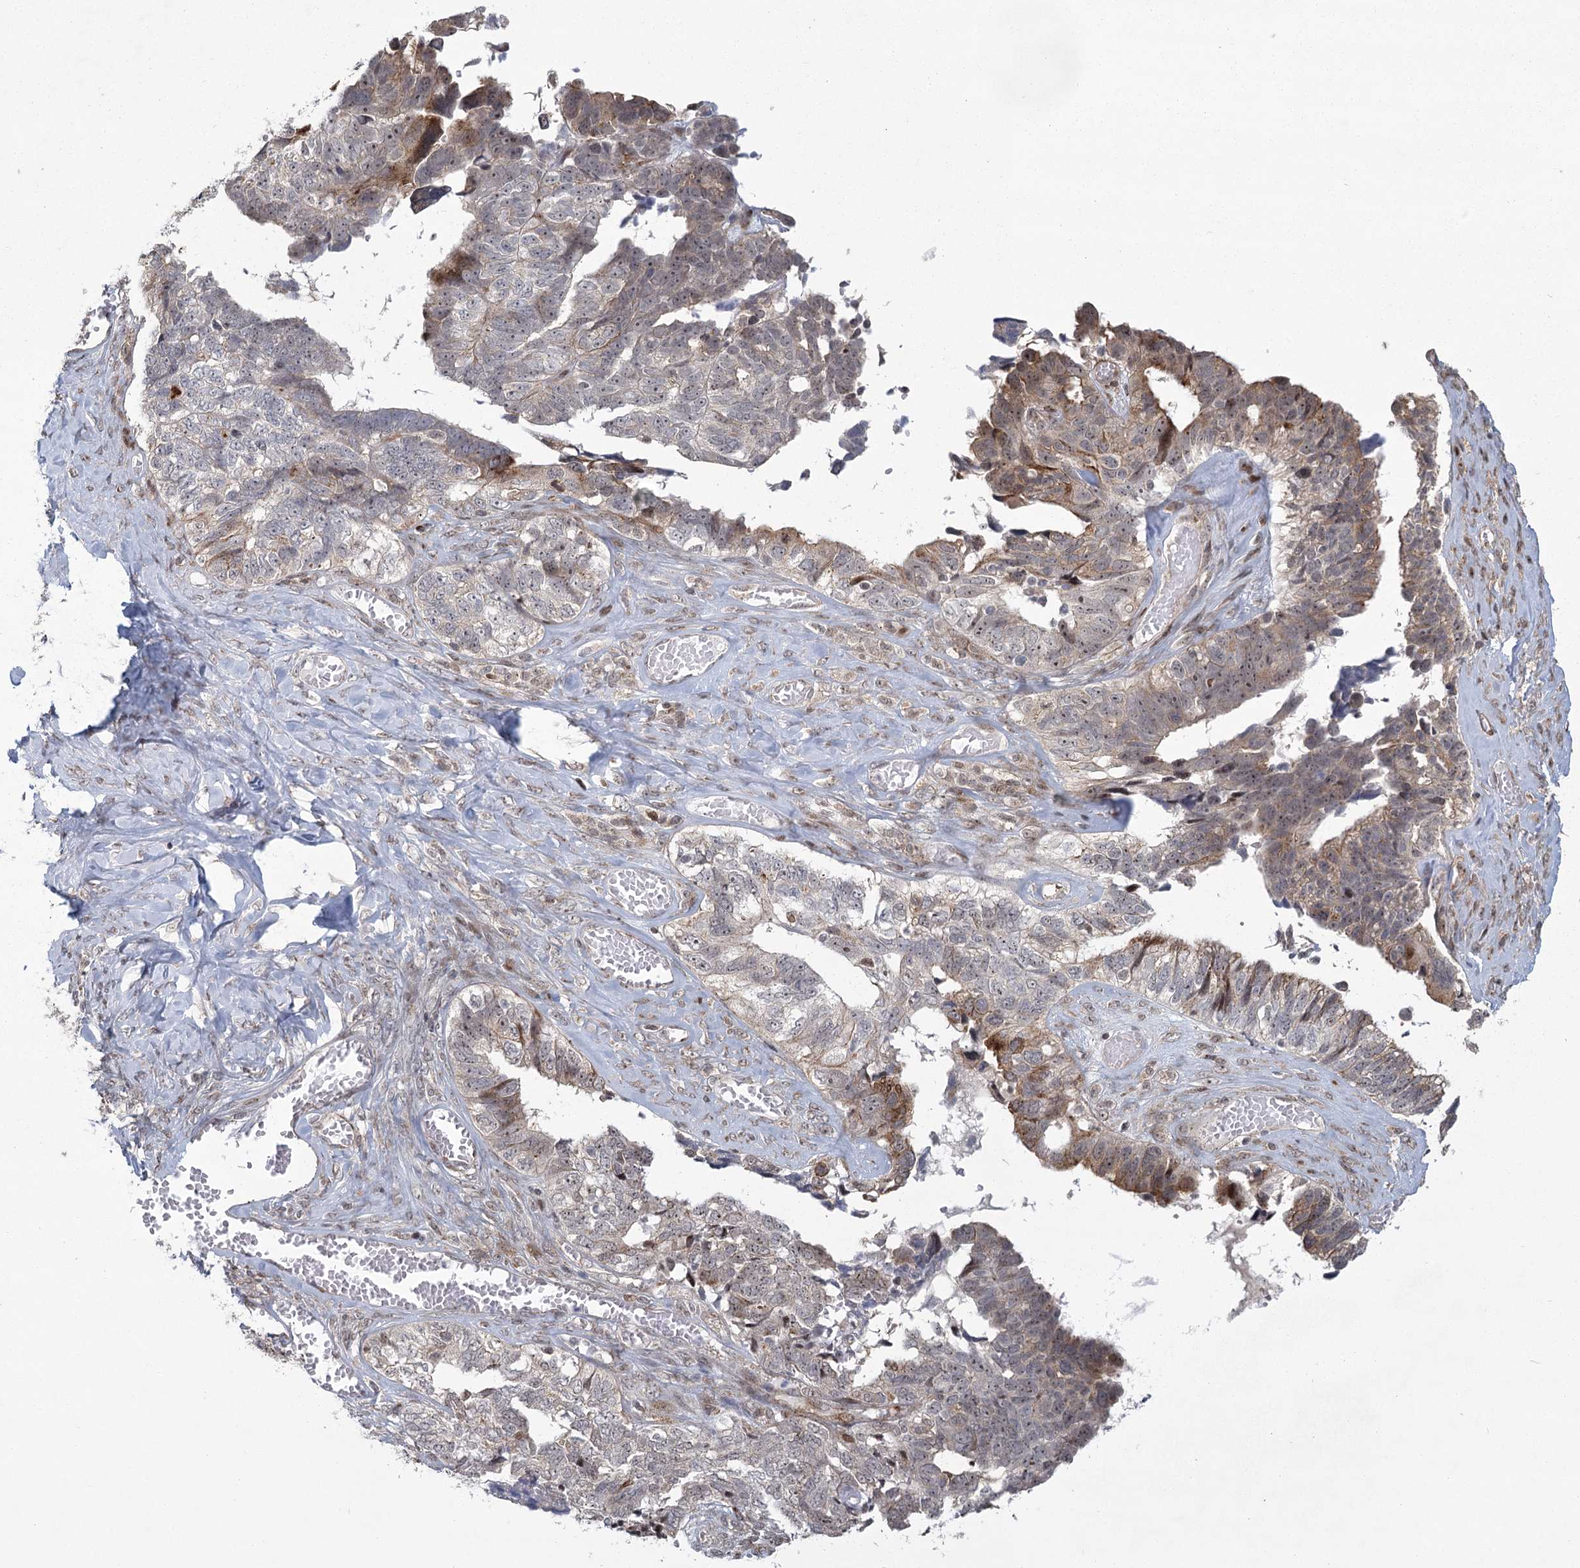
{"staining": {"intensity": "weak", "quantity": "25%-75%", "location": "cytoplasmic/membranous,nuclear"}, "tissue": "ovarian cancer", "cell_type": "Tumor cells", "image_type": "cancer", "snomed": [{"axis": "morphology", "description": "Cystadenocarcinoma, serous, NOS"}, {"axis": "topography", "description": "Ovary"}], "caption": "This is a micrograph of immunohistochemistry staining of ovarian serous cystadenocarcinoma, which shows weak expression in the cytoplasmic/membranous and nuclear of tumor cells.", "gene": "PARM1", "patient": {"sex": "female", "age": 79}}